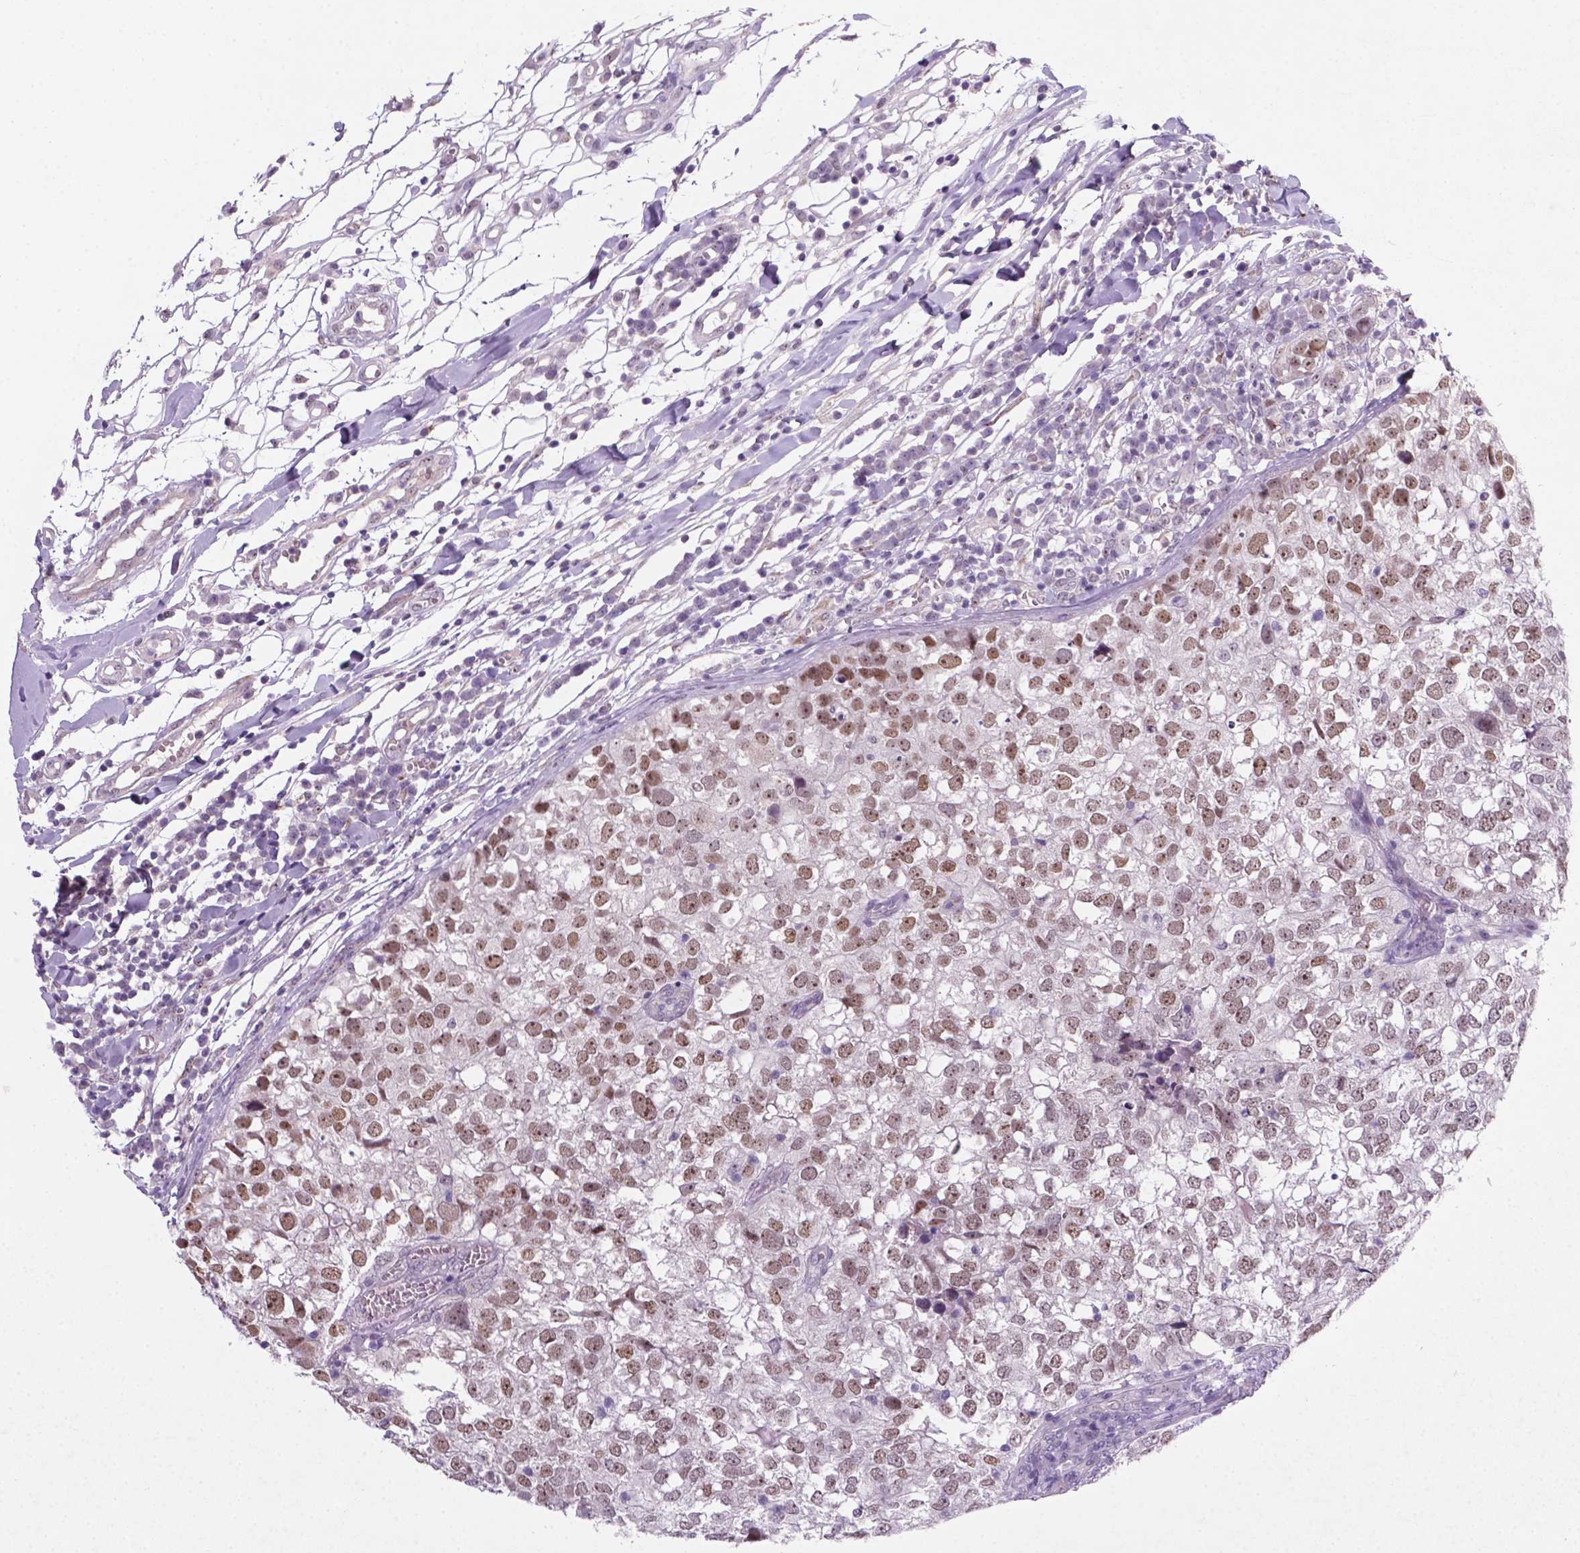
{"staining": {"intensity": "moderate", "quantity": ">75%", "location": "nuclear"}, "tissue": "breast cancer", "cell_type": "Tumor cells", "image_type": "cancer", "snomed": [{"axis": "morphology", "description": "Duct carcinoma"}, {"axis": "topography", "description": "Breast"}], "caption": "Protein positivity by IHC reveals moderate nuclear expression in approximately >75% of tumor cells in breast invasive ductal carcinoma. Using DAB (3,3'-diaminobenzidine) (brown) and hematoxylin (blue) stains, captured at high magnification using brightfield microscopy.", "gene": "C18orf21", "patient": {"sex": "female", "age": 30}}